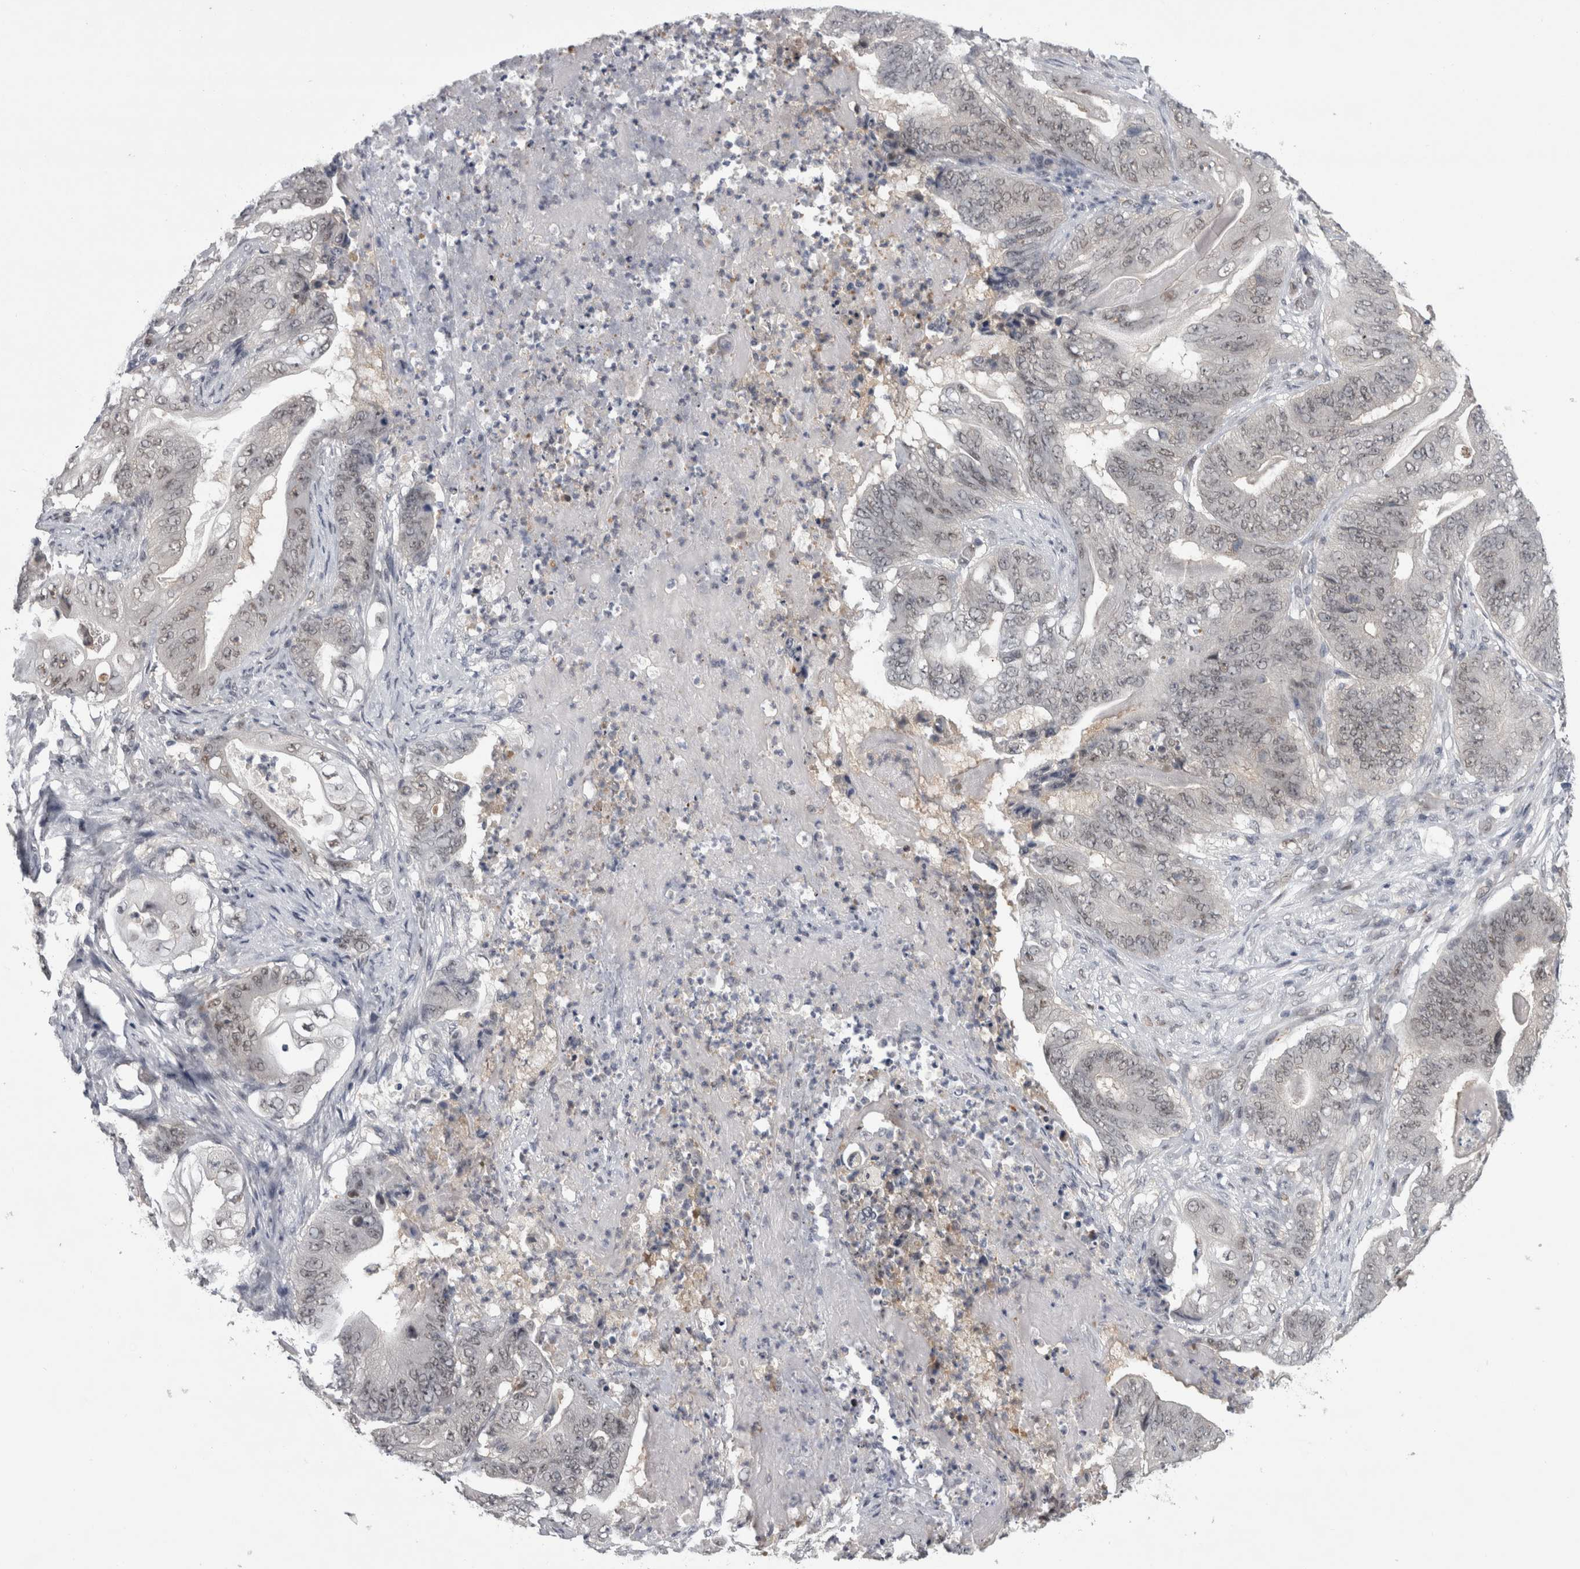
{"staining": {"intensity": "weak", "quantity": ">75%", "location": "nuclear"}, "tissue": "stomach cancer", "cell_type": "Tumor cells", "image_type": "cancer", "snomed": [{"axis": "morphology", "description": "Adenocarcinoma, NOS"}, {"axis": "topography", "description": "Stomach"}], "caption": "Brown immunohistochemical staining in stomach cancer (adenocarcinoma) shows weak nuclear staining in about >75% of tumor cells.", "gene": "PSMB2", "patient": {"sex": "female", "age": 73}}